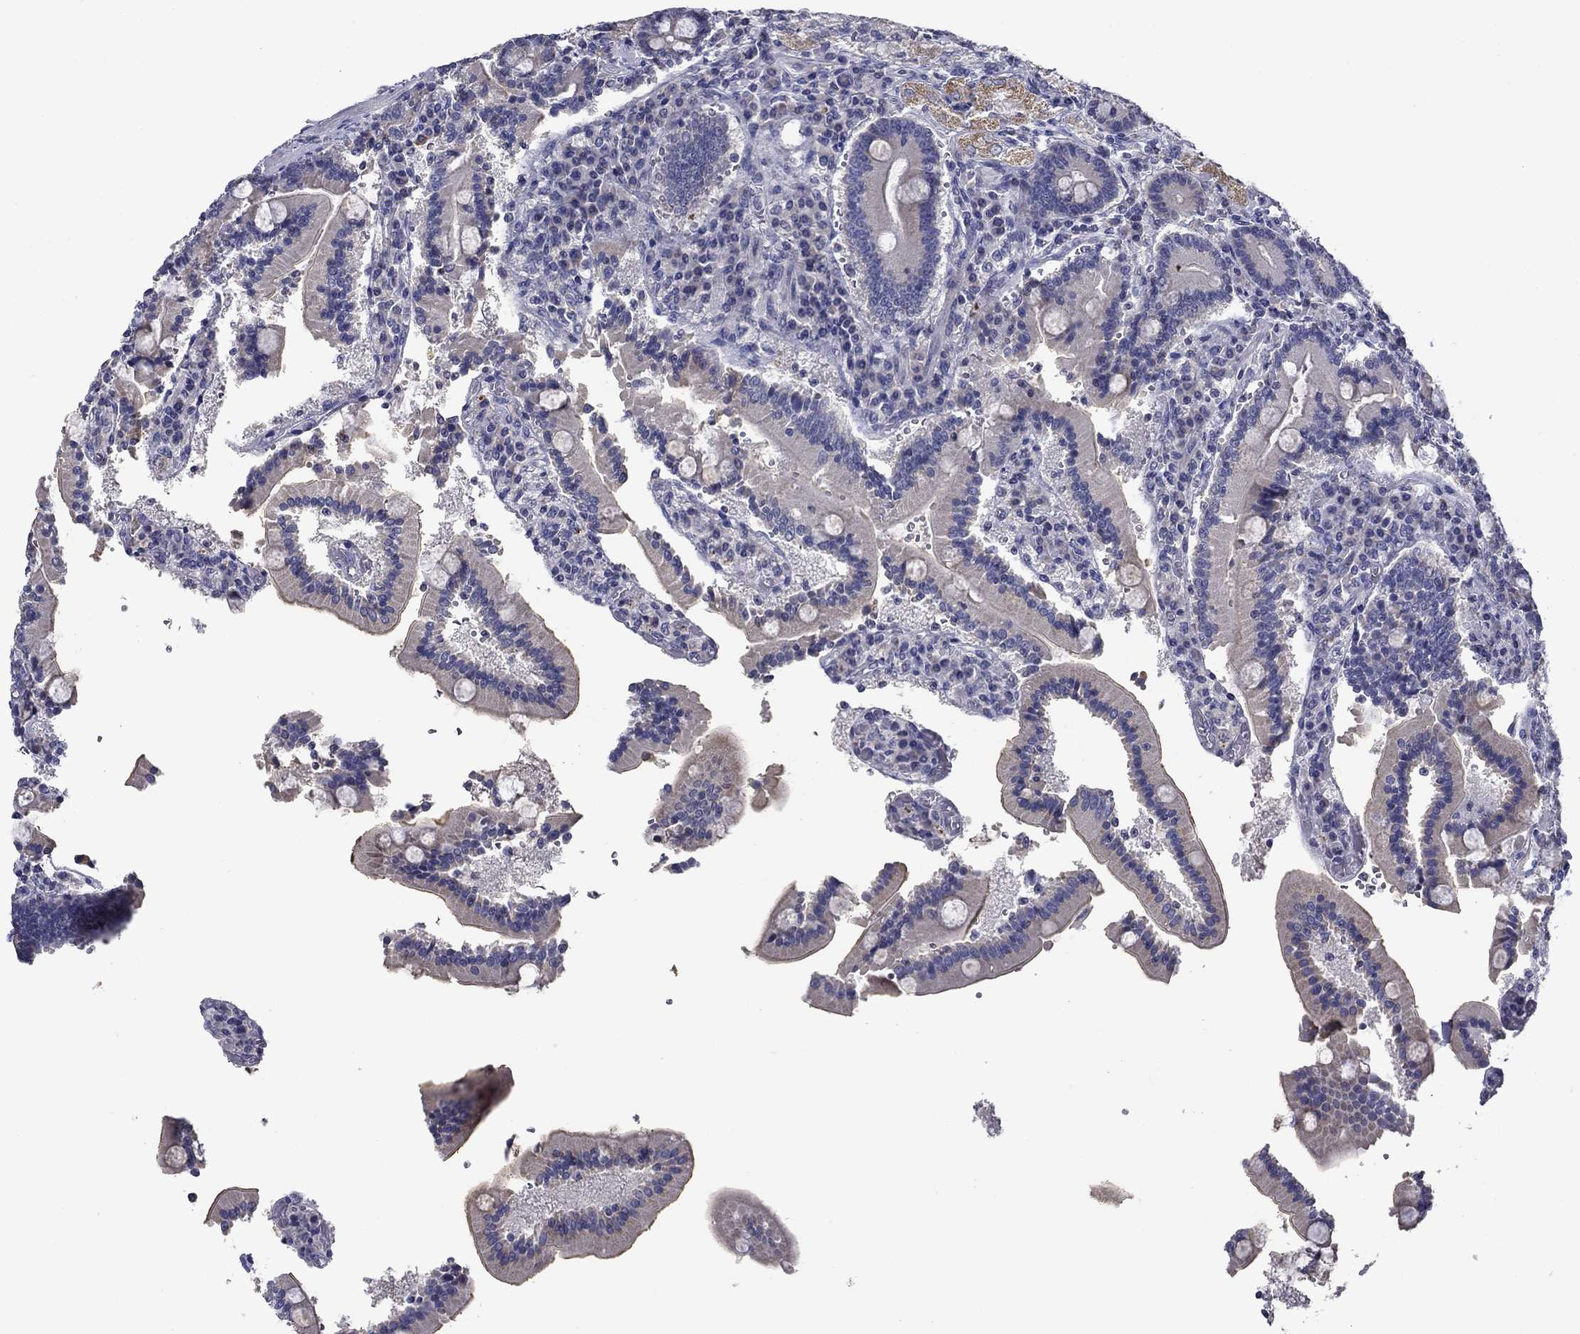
{"staining": {"intensity": "negative", "quantity": "none", "location": "none"}, "tissue": "duodenum", "cell_type": "Glandular cells", "image_type": "normal", "snomed": [{"axis": "morphology", "description": "Normal tissue, NOS"}, {"axis": "topography", "description": "Duodenum"}], "caption": "Immunohistochemistry photomicrograph of unremarkable duodenum stained for a protein (brown), which reveals no staining in glandular cells.", "gene": "SPATA7", "patient": {"sex": "female", "age": 62}}